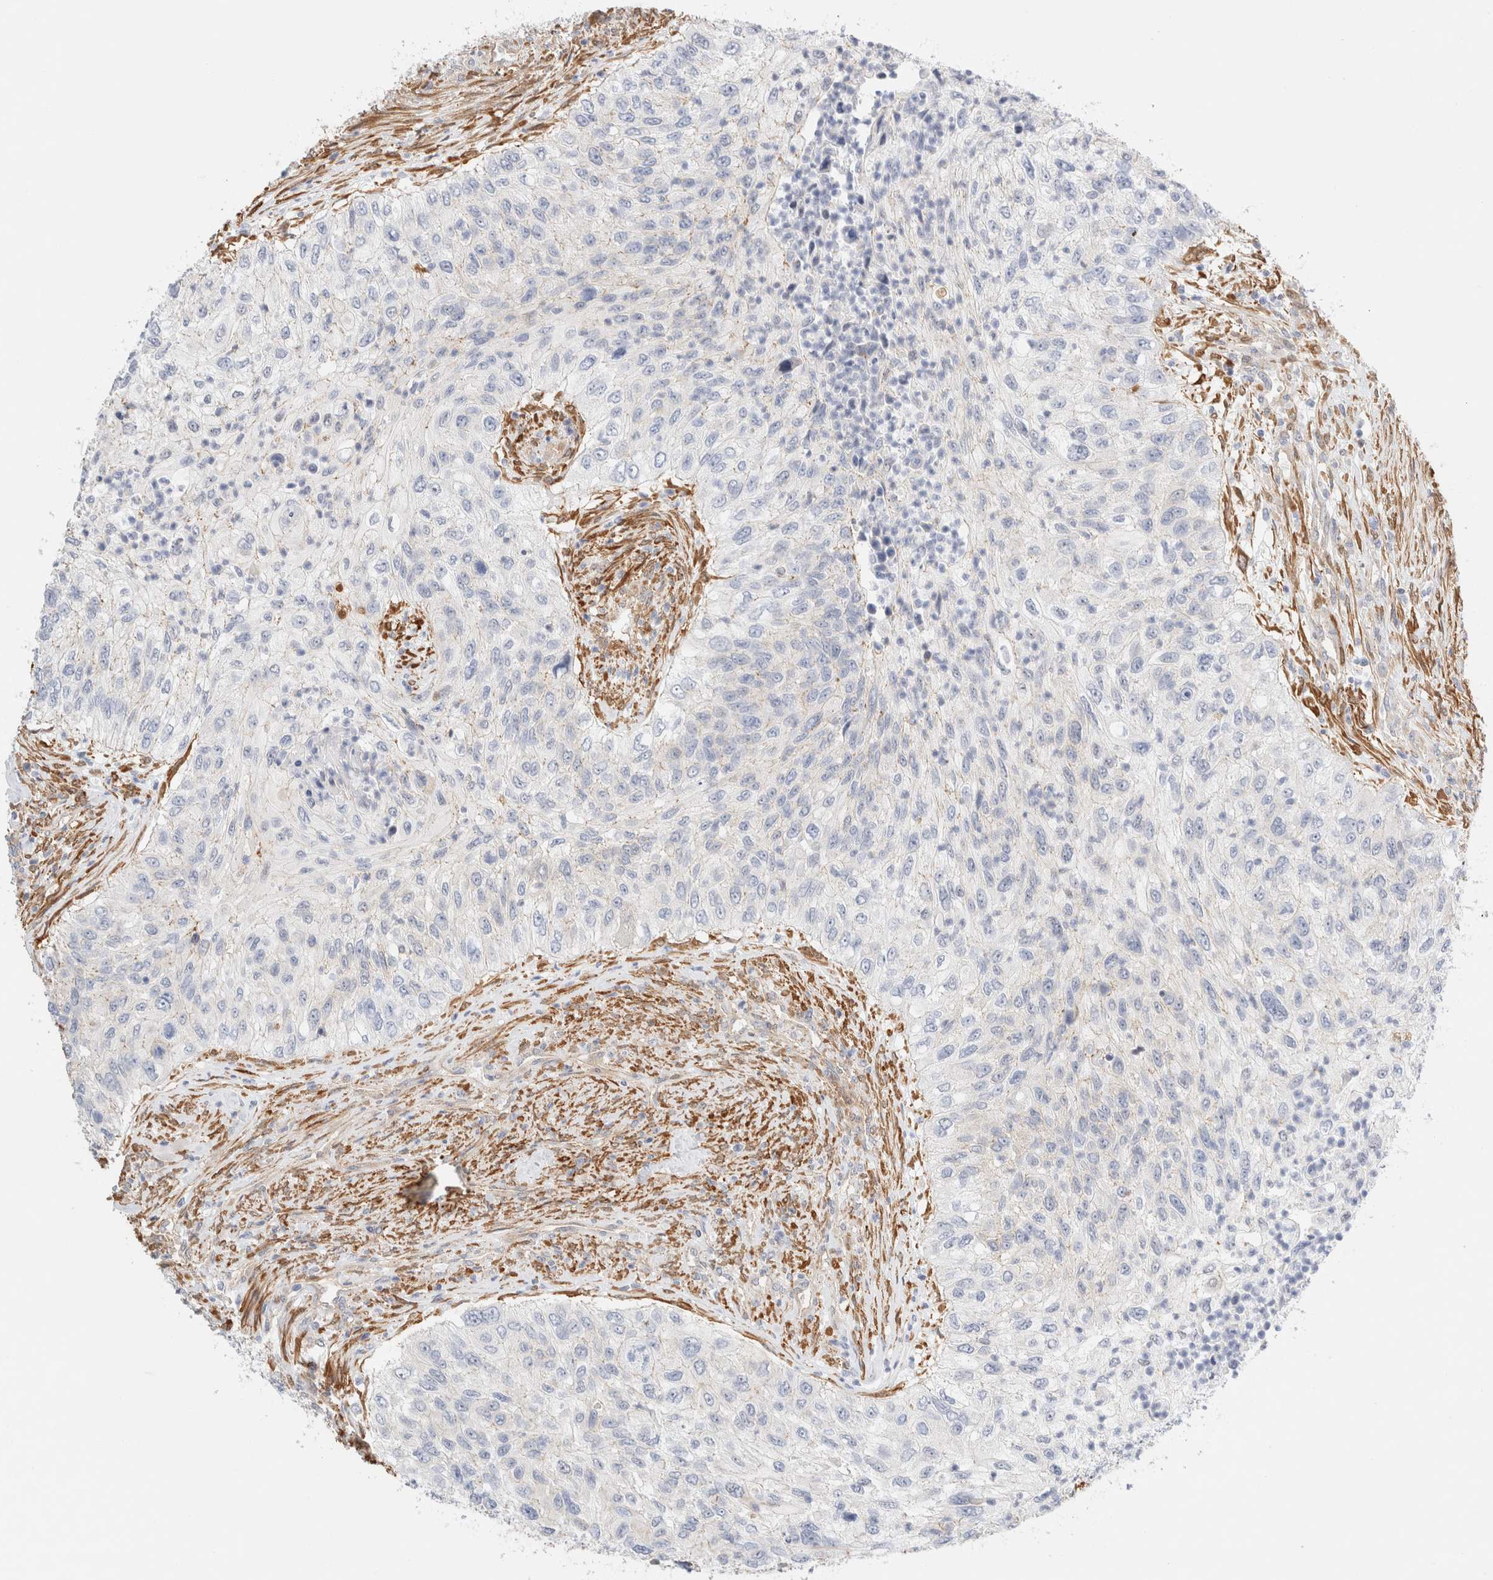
{"staining": {"intensity": "negative", "quantity": "none", "location": "none"}, "tissue": "urothelial cancer", "cell_type": "Tumor cells", "image_type": "cancer", "snomed": [{"axis": "morphology", "description": "Urothelial carcinoma, High grade"}, {"axis": "topography", "description": "Urinary bladder"}], "caption": "Photomicrograph shows no protein expression in tumor cells of high-grade urothelial carcinoma tissue. (DAB (3,3'-diaminobenzidine) IHC visualized using brightfield microscopy, high magnification).", "gene": "LMCD1", "patient": {"sex": "female", "age": 60}}